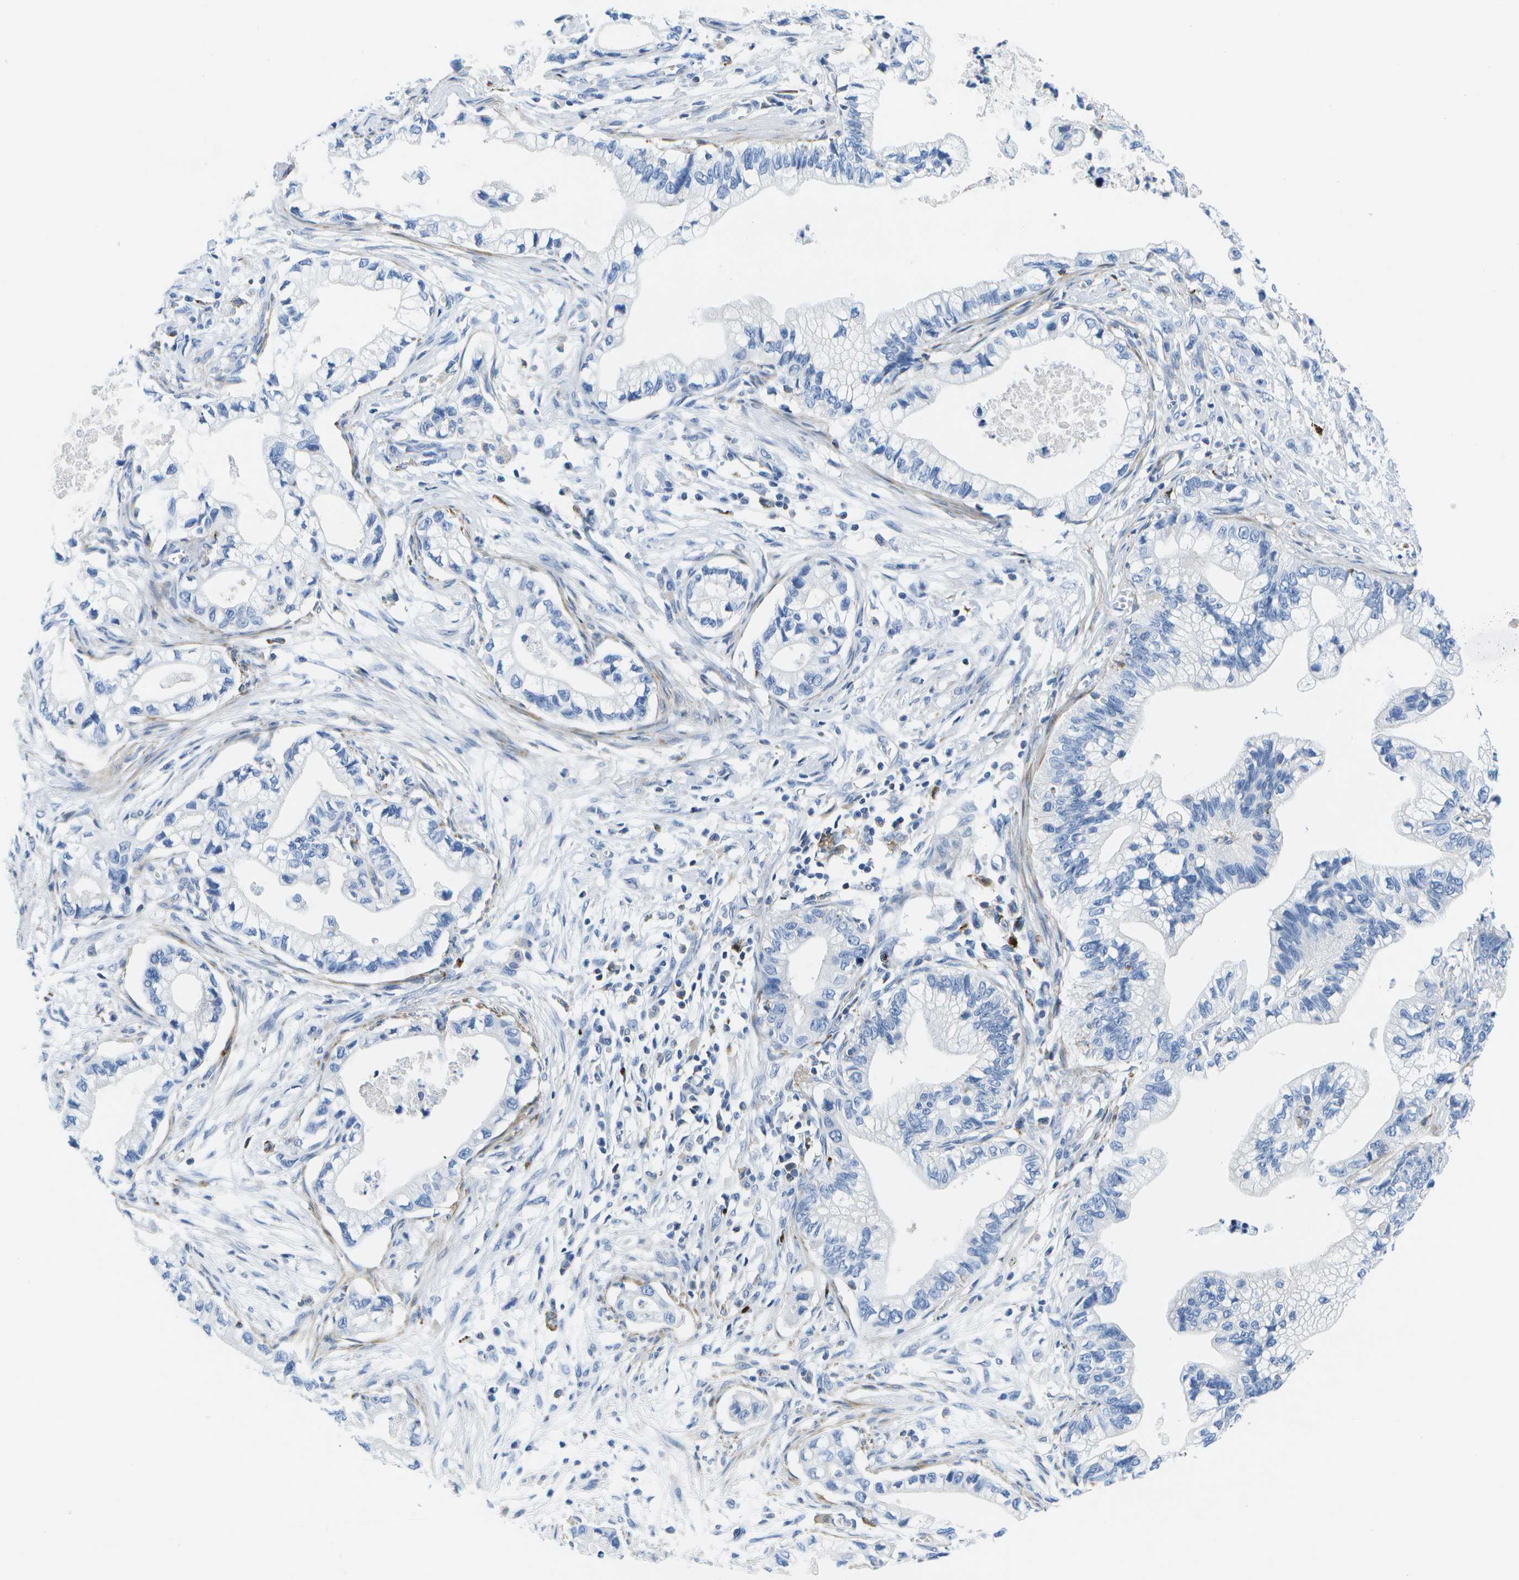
{"staining": {"intensity": "negative", "quantity": "none", "location": "none"}, "tissue": "pancreatic cancer", "cell_type": "Tumor cells", "image_type": "cancer", "snomed": [{"axis": "morphology", "description": "Adenocarcinoma, NOS"}, {"axis": "topography", "description": "Pancreas"}], "caption": "Adenocarcinoma (pancreatic) was stained to show a protein in brown. There is no significant staining in tumor cells. (Stains: DAB (3,3'-diaminobenzidine) IHC with hematoxylin counter stain, Microscopy: brightfield microscopy at high magnification).", "gene": "ADGRG6", "patient": {"sex": "male", "age": 56}}